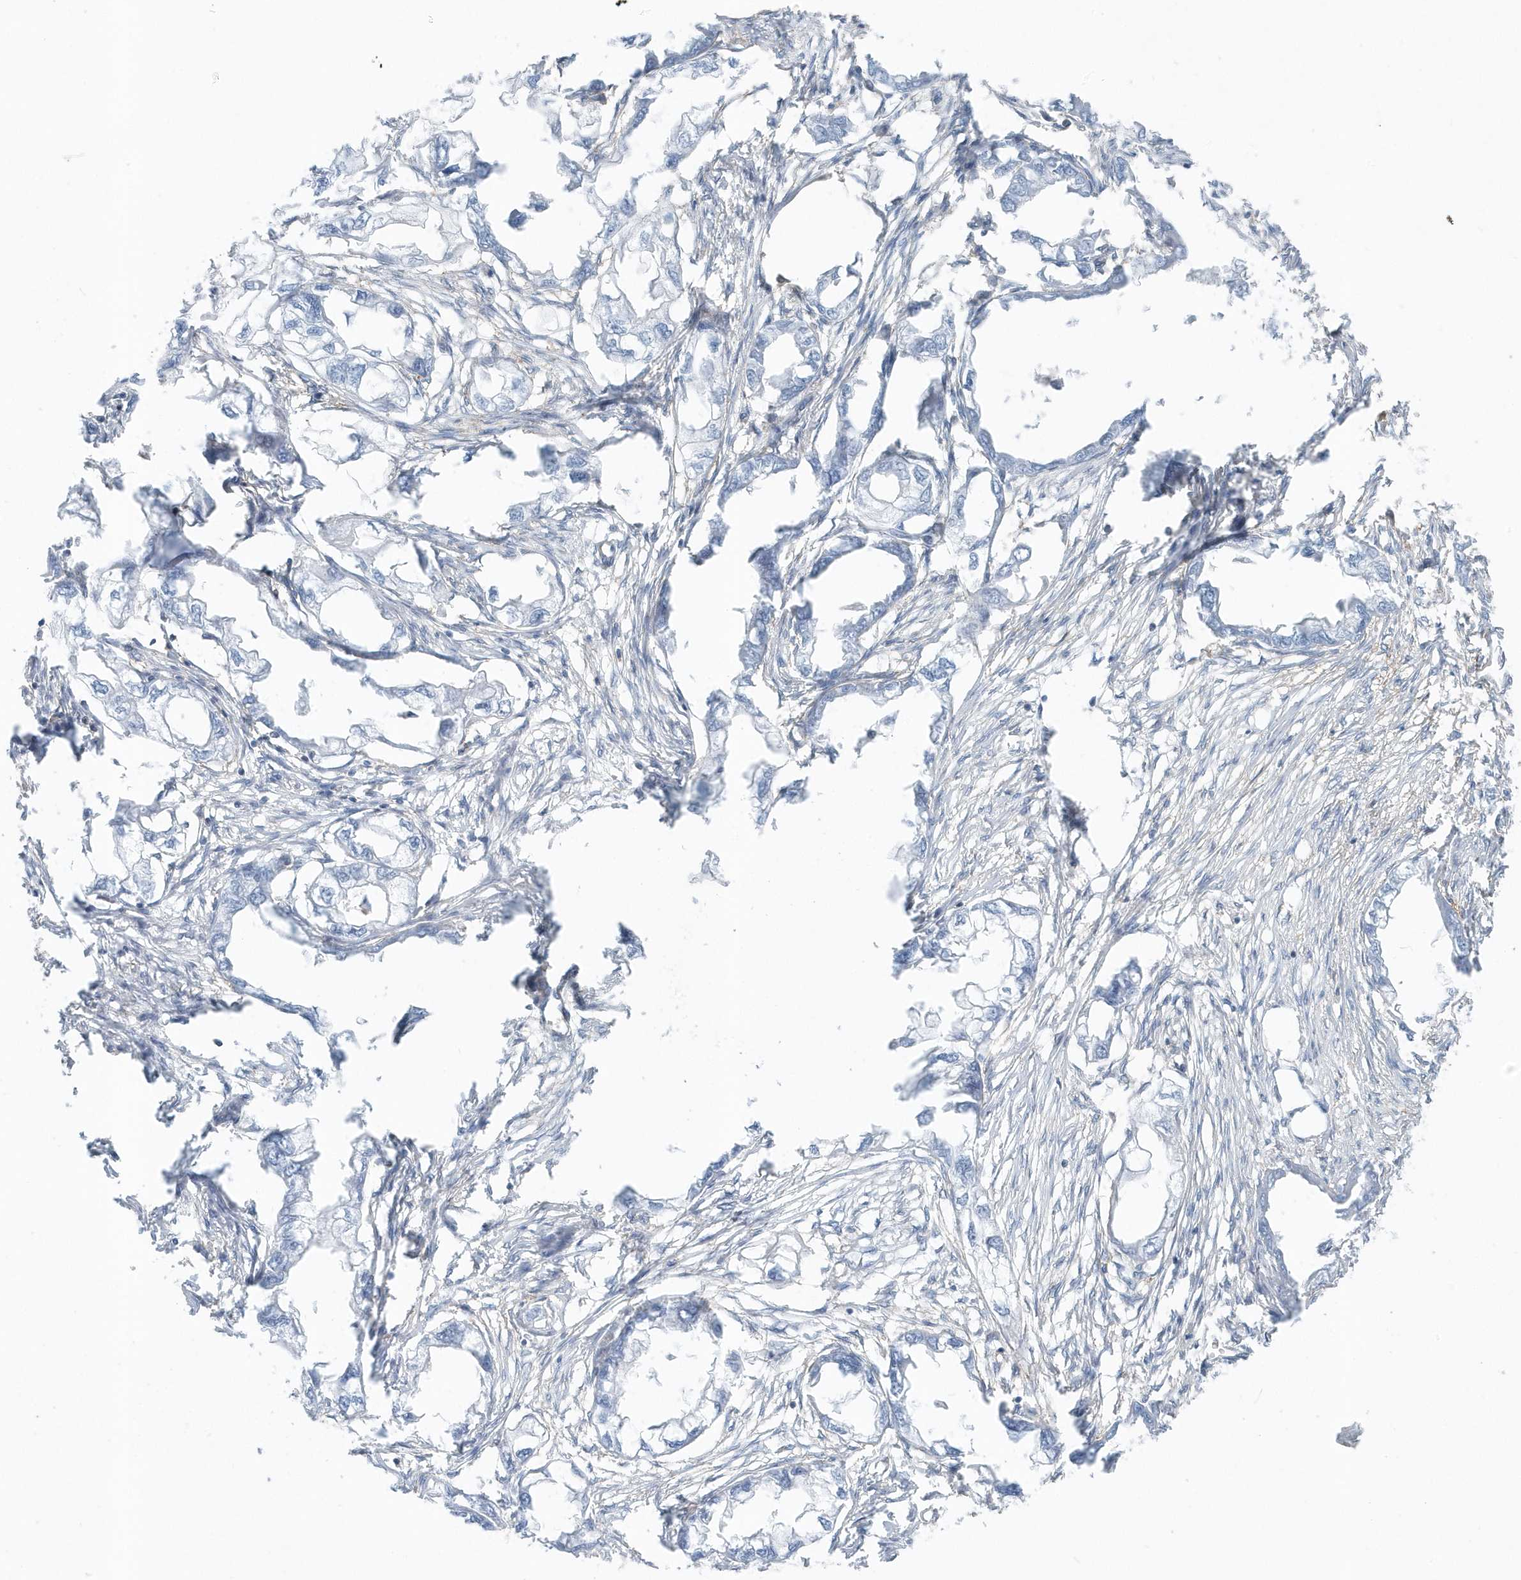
{"staining": {"intensity": "negative", "quantity": "none", "location": "none"}, "tissue": "endometrial cancer", "cell_type": "Tumor cells", "image_type": "cancer", "snomed": [{"axis": "morphology", "description": "Adenocarcinoma, NOS"}, {"axis": "morphology", "description": "Adenocarcinoma, metastatic, NOS"}, {"axis": "topography", "description": "Adipose tissue"}, {"axis": "topography", "description": "Endometrium"}], "caption": "IHC image of endometrial cancer stained for a protein (brown), which shows no expression in tumor cells.", "gene": "CACNB2", "patient": {"sex": "female", "age": 67}}